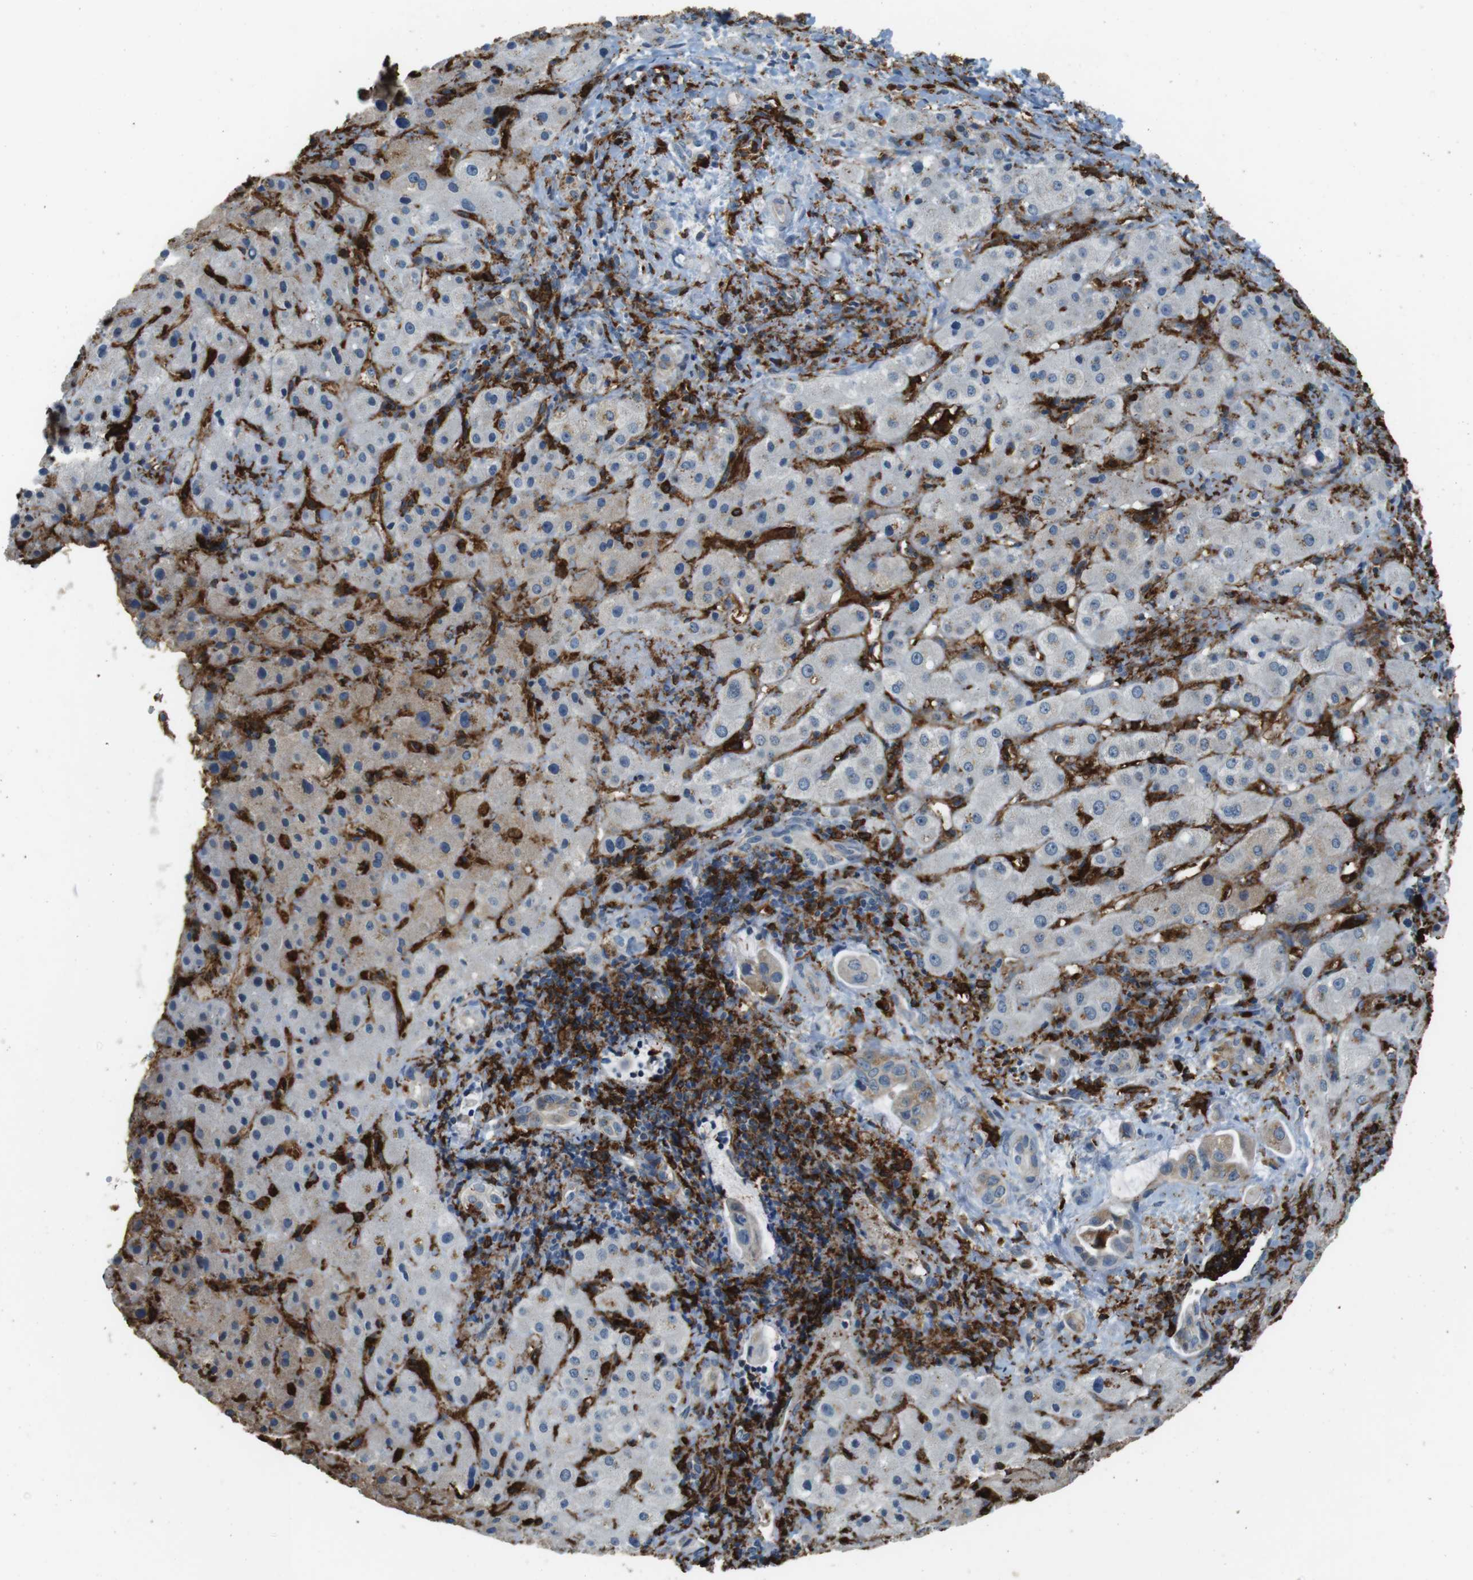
{"staining": {"intensity": "negative", "quantity": "none", "location": "none"}, "tissue": "liver cancer", "cell_type": "Tumor cells", "image_type": "cancer", "snomed": [{"axis": "morphology", "description": "Cholangiocarcinoma"}, {"axis": "topography", "description": "Liver"}], "caption": "Immunohistochemical staining of cholangiocarcinoma (liver) shows no significant positivity in tumor cells.", "gene": "HLA-DRA", "patient": {"sex": "female", "age": 65}}